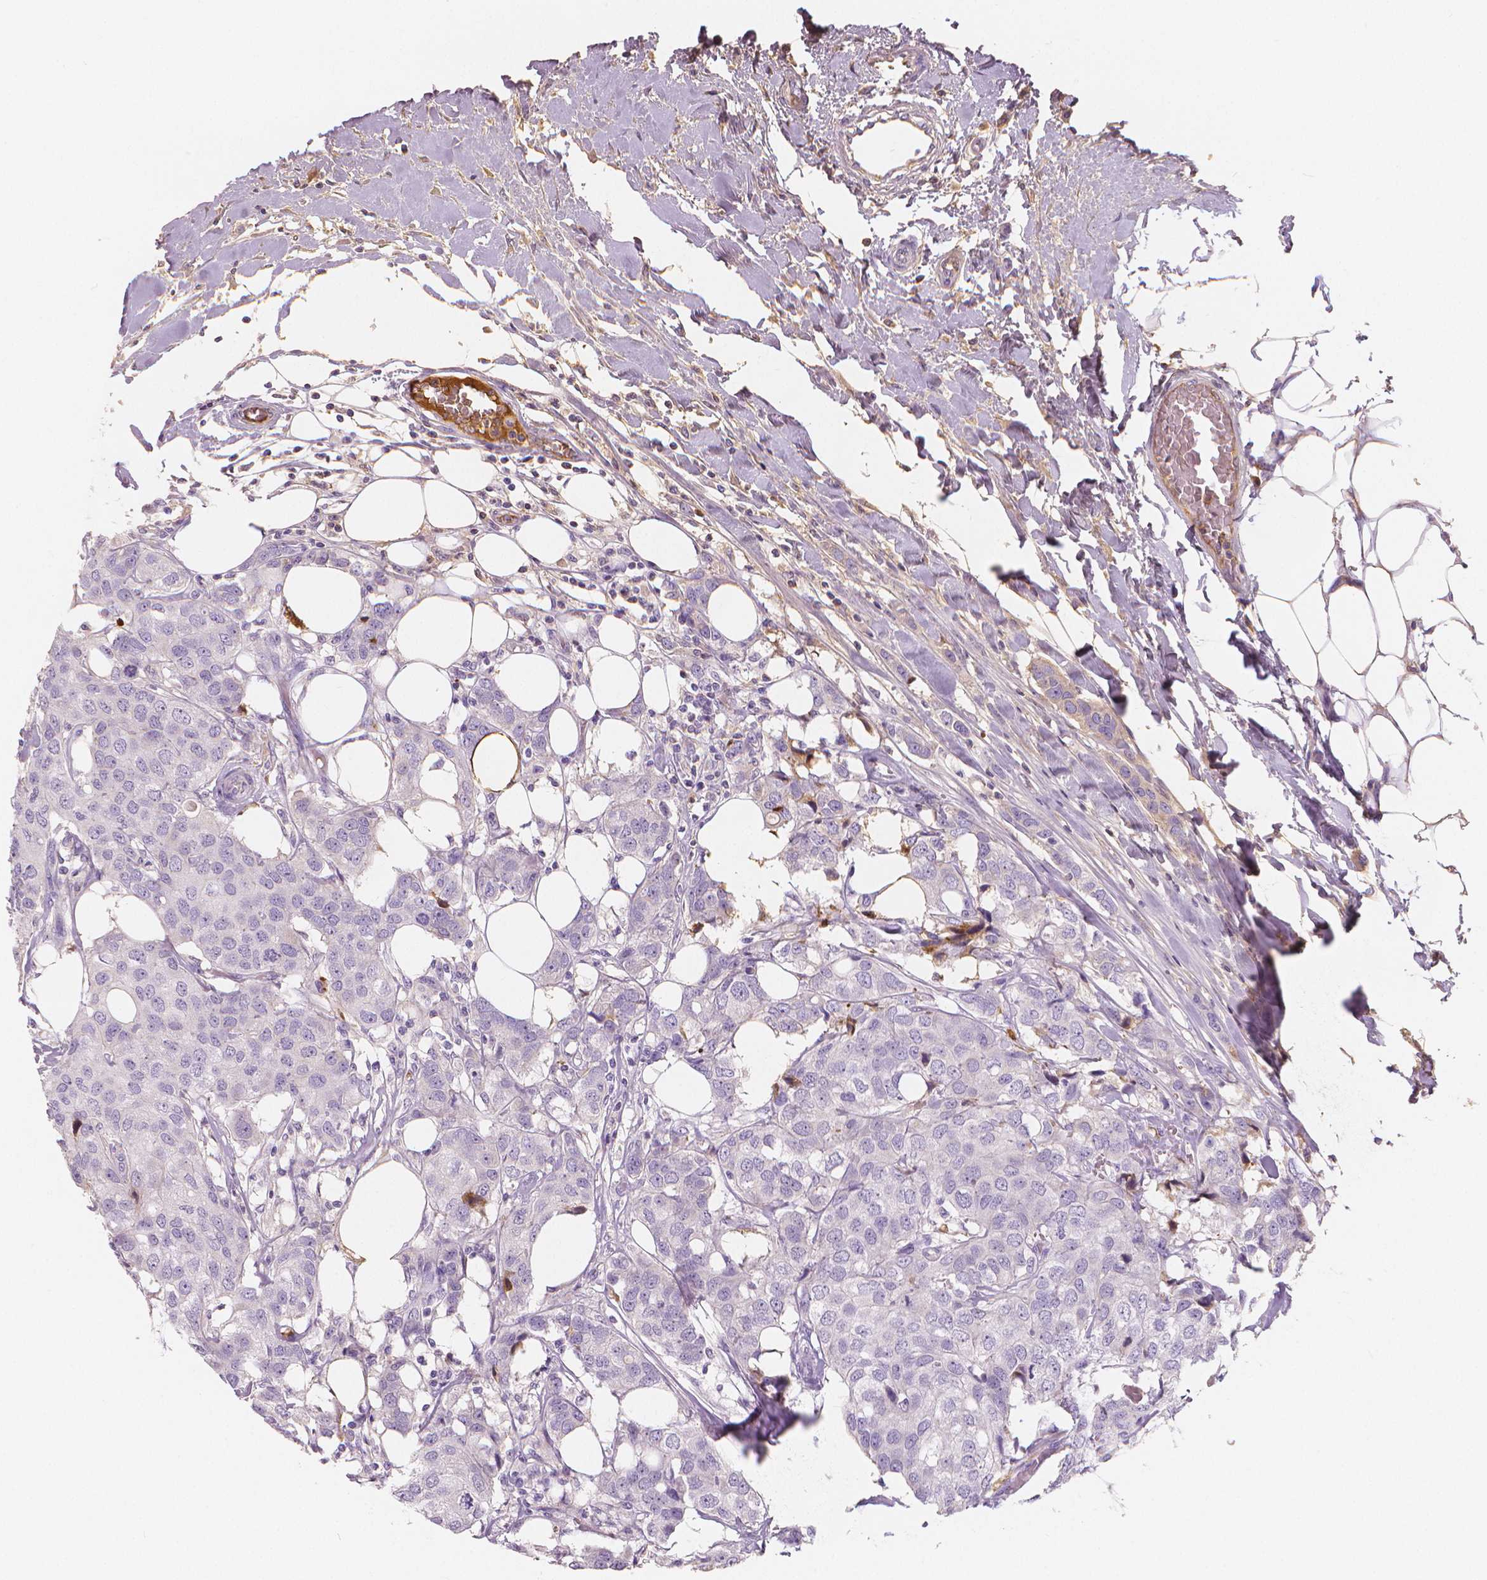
{"staining": {"intensity": "negative", "quantity": "none", "location": "none"}, "tissue": "breast cancer", "cell_type": "Tumor cells", "image_type": "cancer", "snomed": [{"axis": "morphology", "description": "Duct carcinoma"}, {"axis": "topography", "description": "Breast"}], "caption": "Immunohistochemical staining of breast cancer exhibits no significant expression in tumor cells.", "gene": "APOA4", "patient": {"sex": "female", "age": 80}}